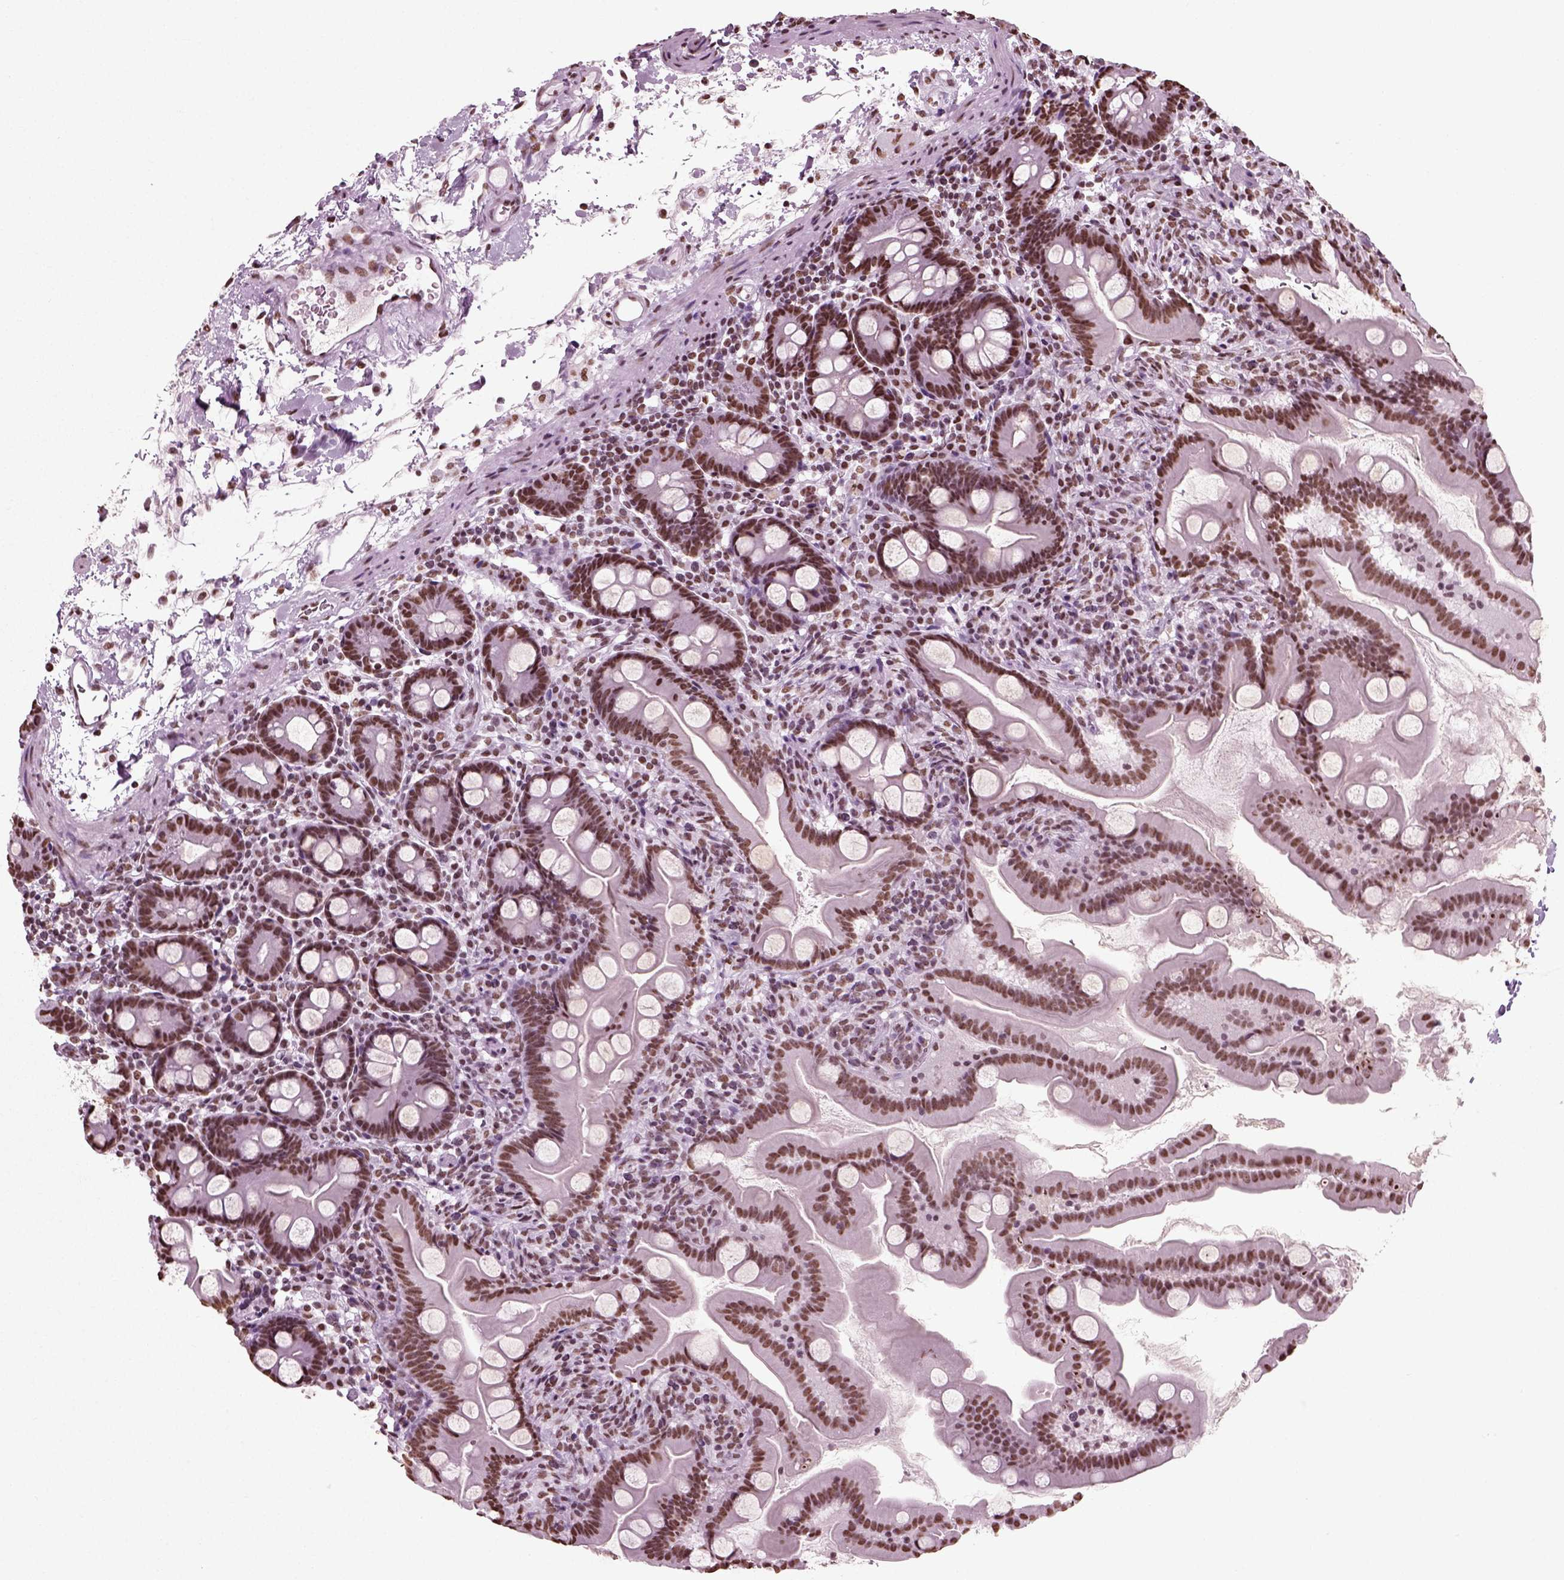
{"staining": {"intensity": "moderate", "quantity": ">75%", "location": "nuclear"}, "tissue": "small intestine", "cell_type": "Glandular cells", "image_type": "normal", "snomed": [{"axis": "morphology", "description": "Normal tissue, NOS"}, {"axis": "topography", "description": "Small intestine"}], "caption": "A photomicrograph of human small intestine stained for a protein displays moderate nuclear brown staining in glandular cells.", "gene": "POLR1H", "patient": {"sex": "female", "age": 44}}